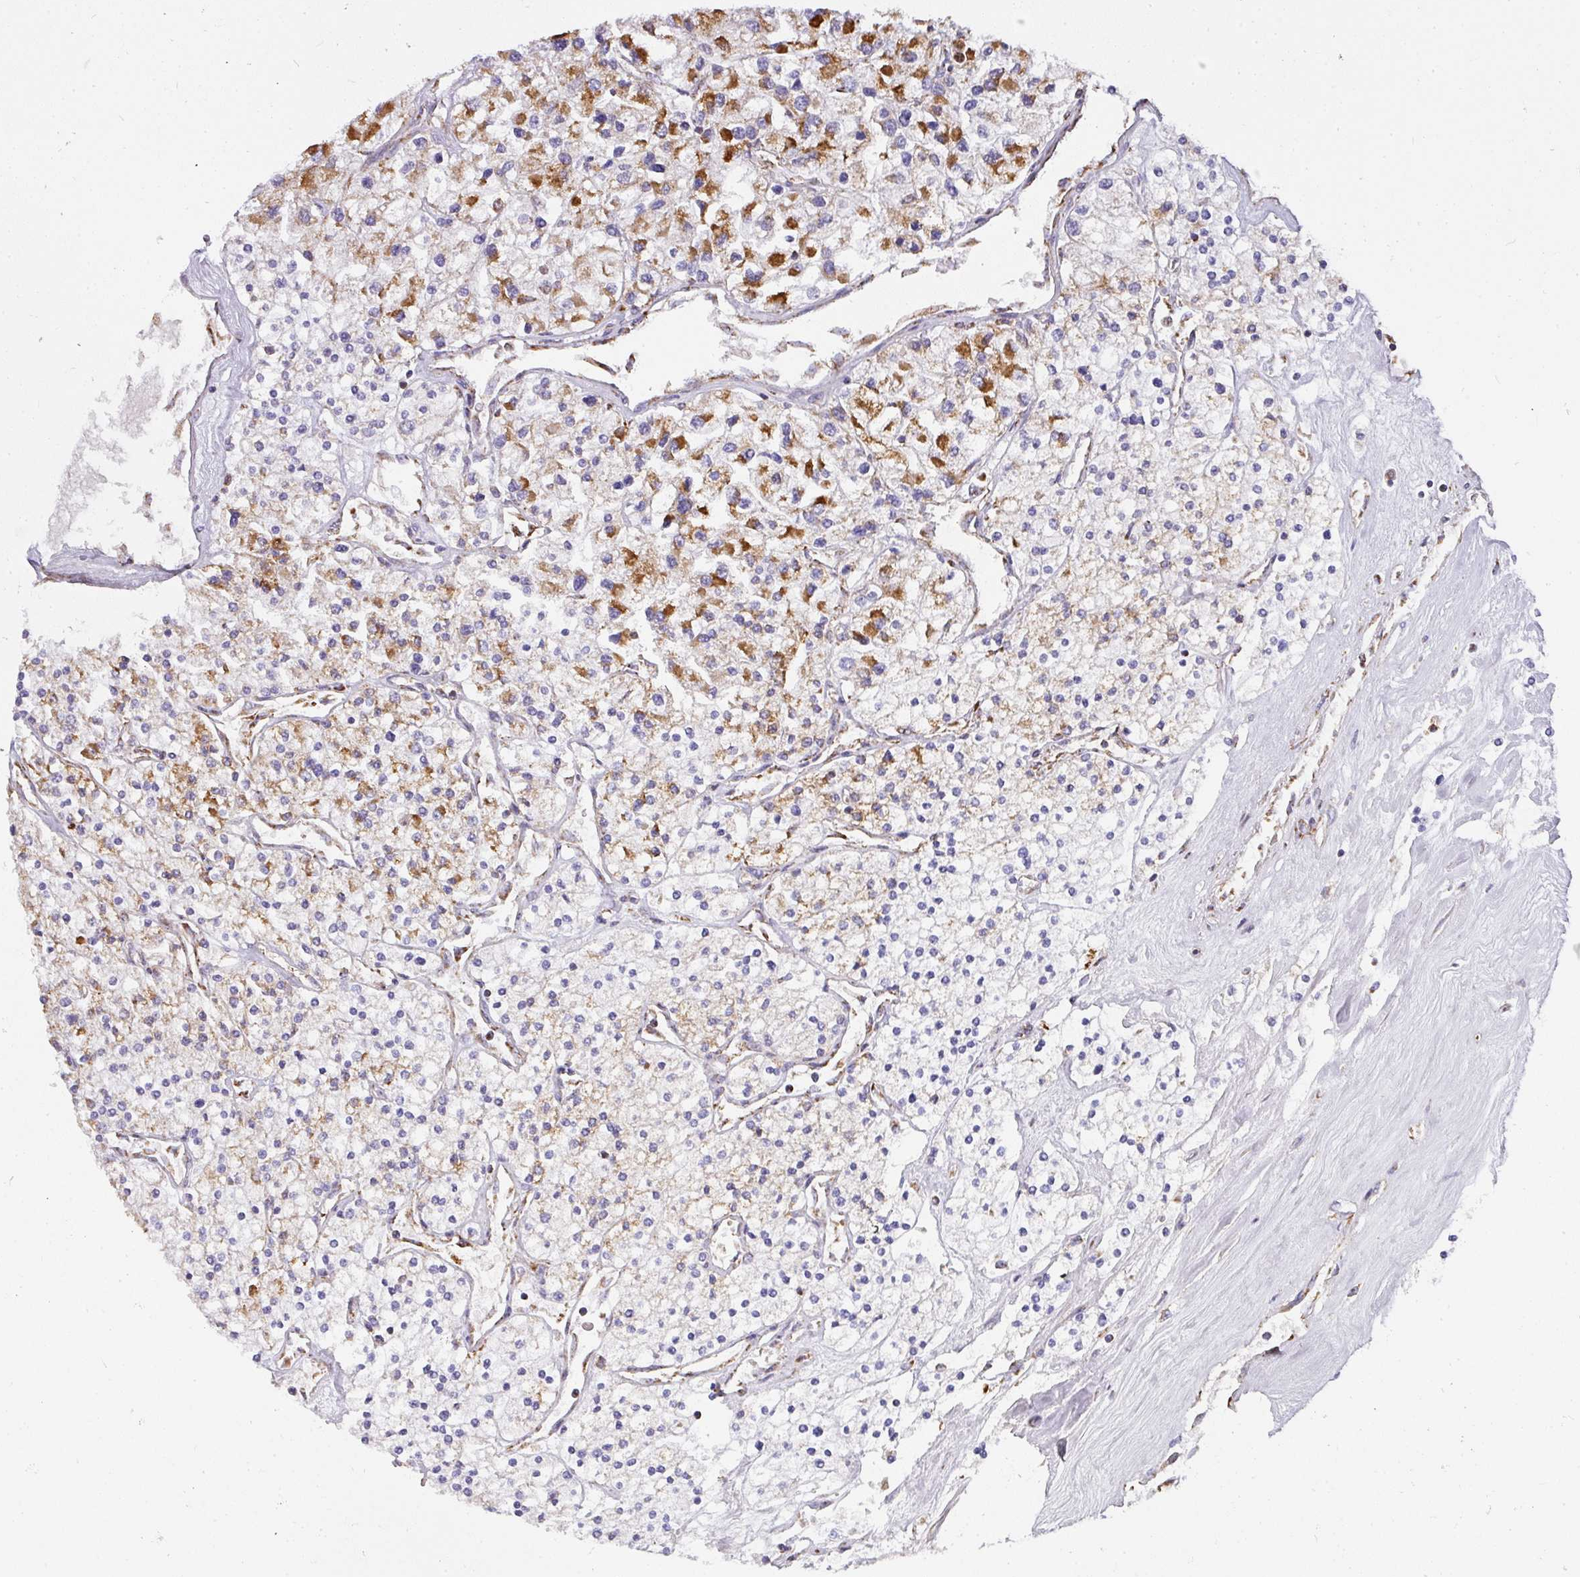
{"staining": {"intensity": "moderate", "quantity": "25%-75%", "location": "cytoplasmic/membranous"}, "tissue": "renal cancer", "cell_type": "Tumor cells", "image_type": "cancer", "snomed": [{"axis": "morphology", "description": "Adenocarcinoma, NOS"}, {"axis": "topography", "description": "Kidney"}], "caption": "This photomicrograph shows renal cancer (adenocarcinoma) stained with immunohistochemistry (IHC) to label a protein in brown. The cytoplasmic/membranous of tumor cells show moderate positivity for the protein. Nuclei are counter-stained blue.", "gene": "UQCRFS1", "patient": {"sex": "male", "age": 80}}